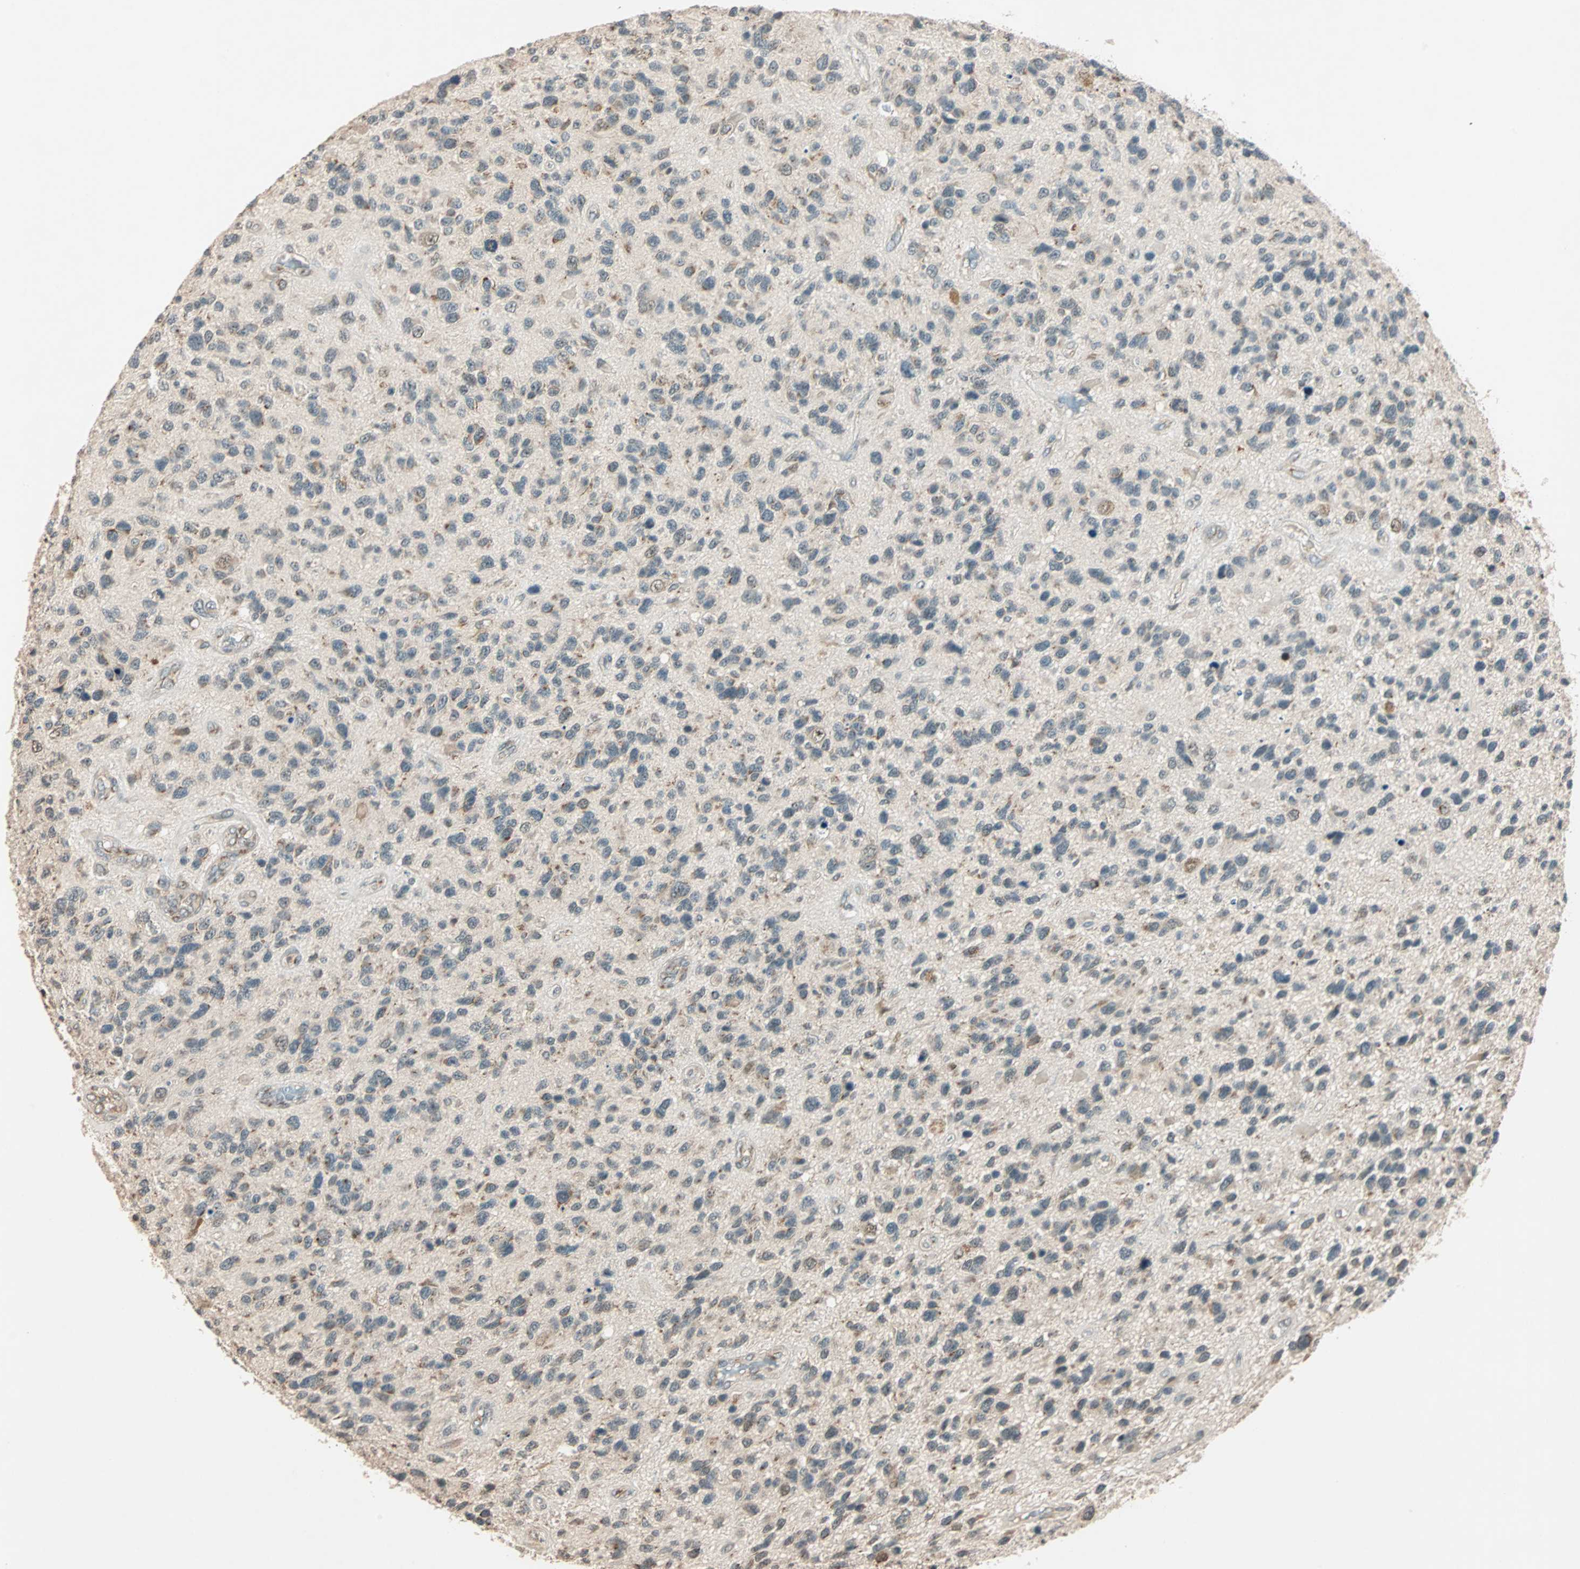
{"staining": {"intensity": "weak", "quantity": "25%-75%", "location": "cytoplasmic/membranous"}, "tissue": "glioma", "cell_type": "Tumor cells", "image_type": "cancer", "snomed": [{"axis": "morphology", "description": "Glioma, malignant, High grade"}, {"axis": "topography", "description": "Brain"}], "caption": "A brown stain highlights weak cytoplasmic/membranous positivity of a protein in human malignant high-grade glioma tumor cells.", "gene": "PRDM2", "patient": {"sex": "female", "age": 58}}